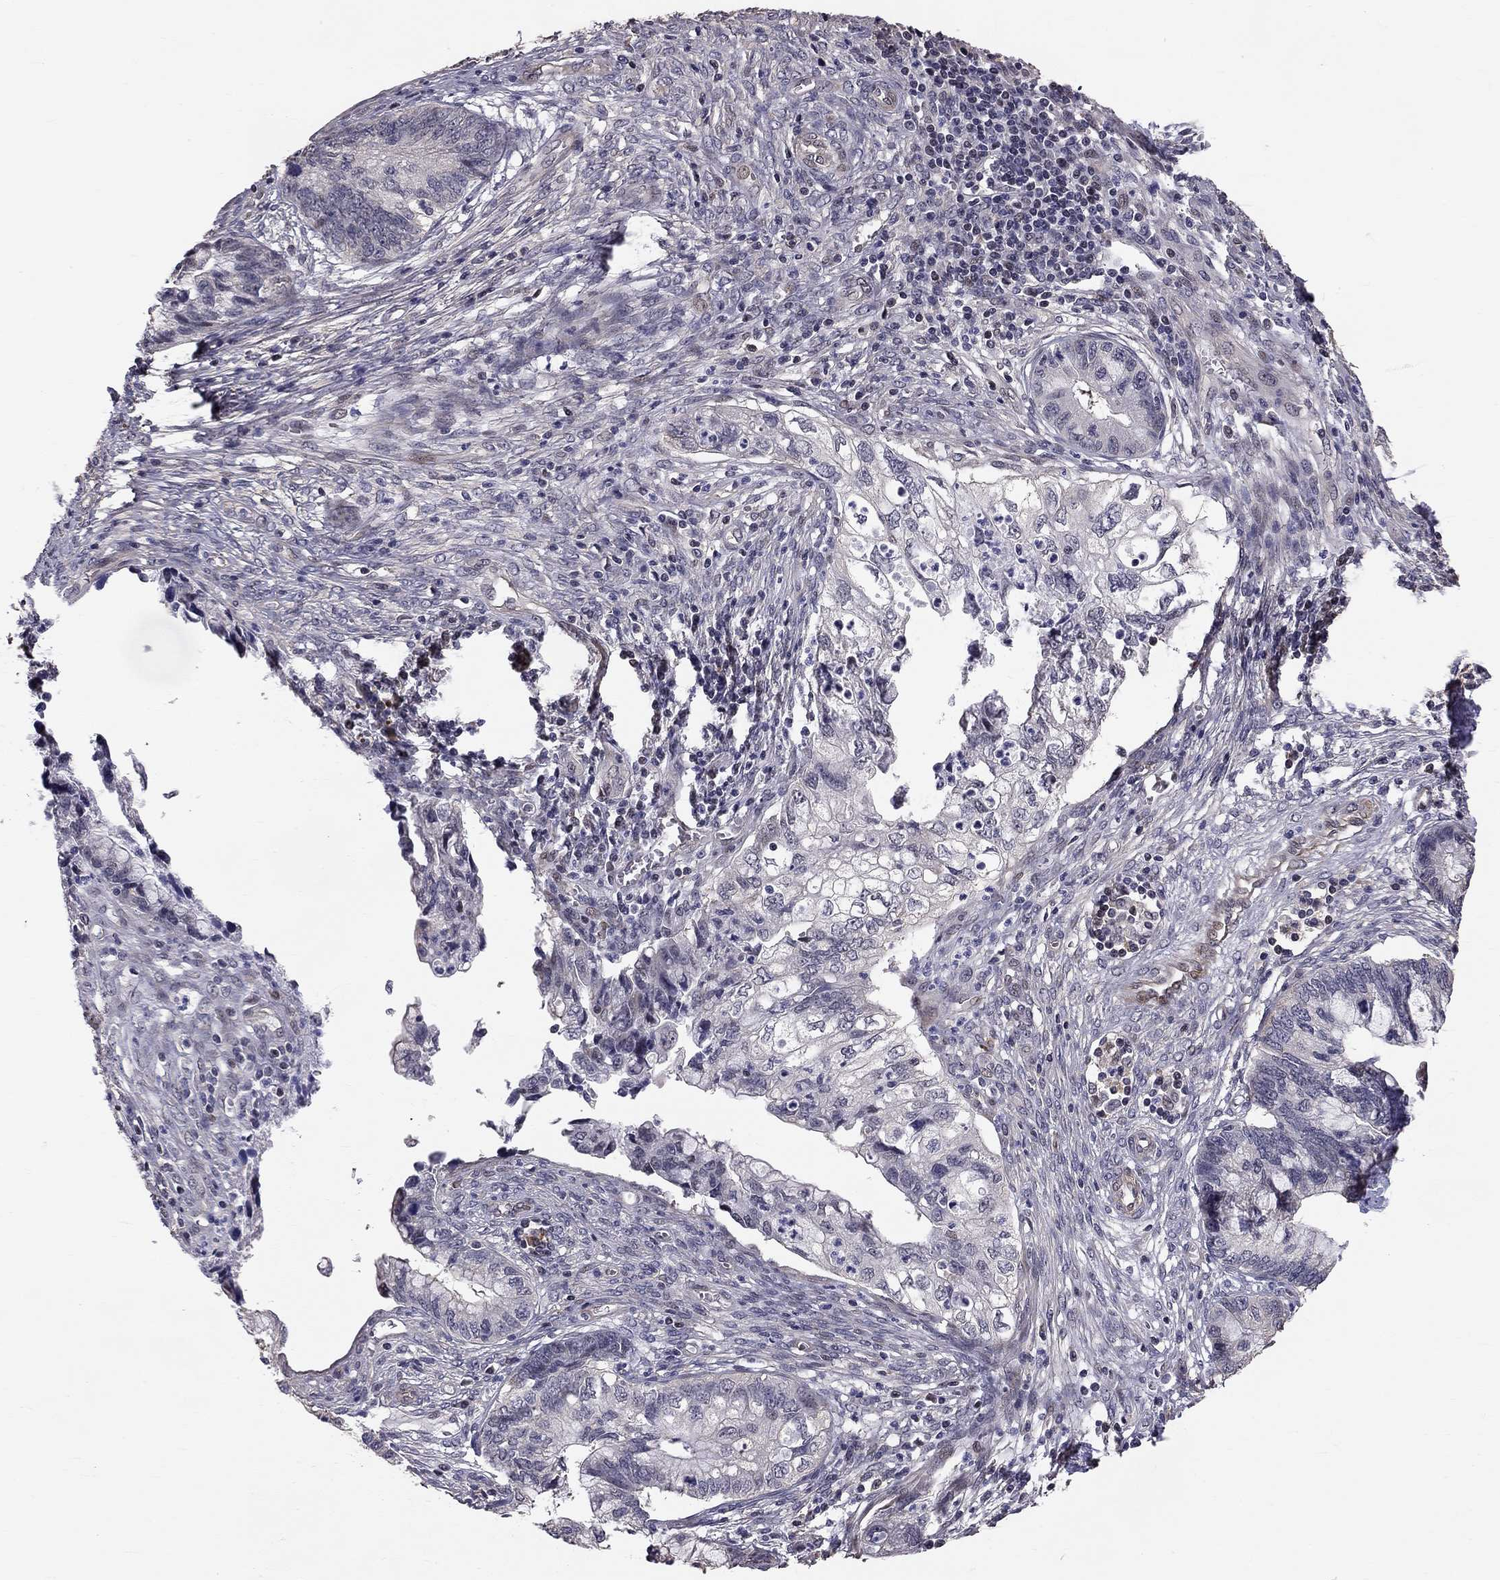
{"staining": {"intensity": "negative", "quantity": "none", "location": "none"}, "tissue": "cervical cancer", "cell_type": "Tumor cells", "image_type": "cancer", "snomed": [{"axis": "morphology", "description": "Adenocarcinoma, NOS"}, {"axis": "topography", "description": "Cervix"}], "caption": "A photomicrograph of cervical adenocarcinoma stained for a protein exhibits no brown staining in tumor cells.", "gene": "GJB4", "patient": {"sex": "female", "age": 44}}